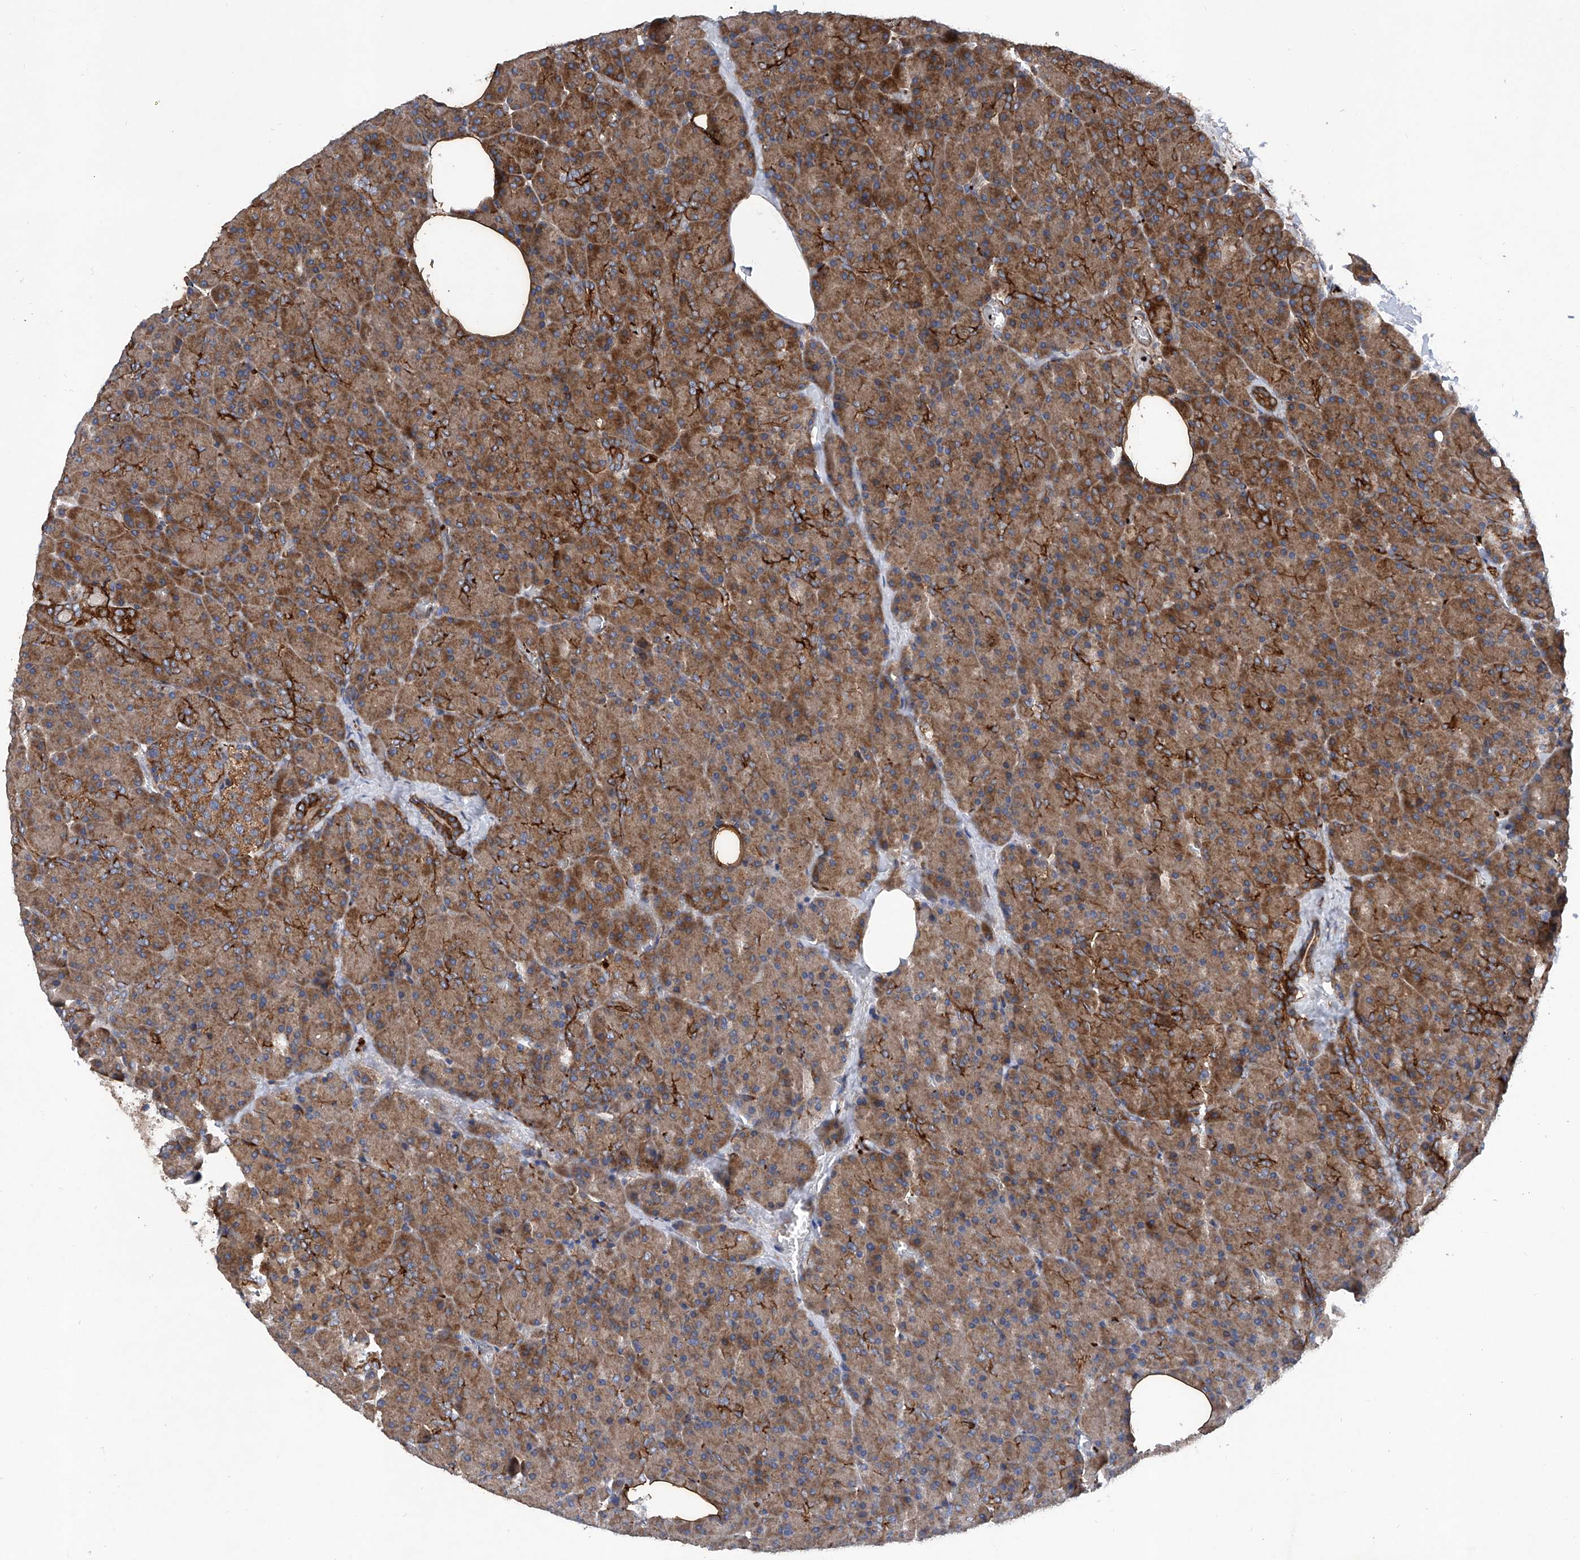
{"staining": {"intensity": "strong", "quantity": ">75%", "location": "cytoplasmic/membranous"}, "tissue": "pancreas", "cell_type": "Exocrine glandular cells", "image_type": "normal", "snomed": [{"axis": "morphology", "description": "Normal tissue, NOS"}, {"axis": "morphology", "description": "Carcinoid, malignant, NOS"}, {"axis": "topography", "description": "Pancreas"}], "caption": "Immunohistochemical staining of unremarkable human pancreas displays high levels of strong cytoplasmic/membranous staining in about >75% of exocrine glandular cells.", "gene": "ASCC3", "patient": {"sex": "female", "age": 35}}